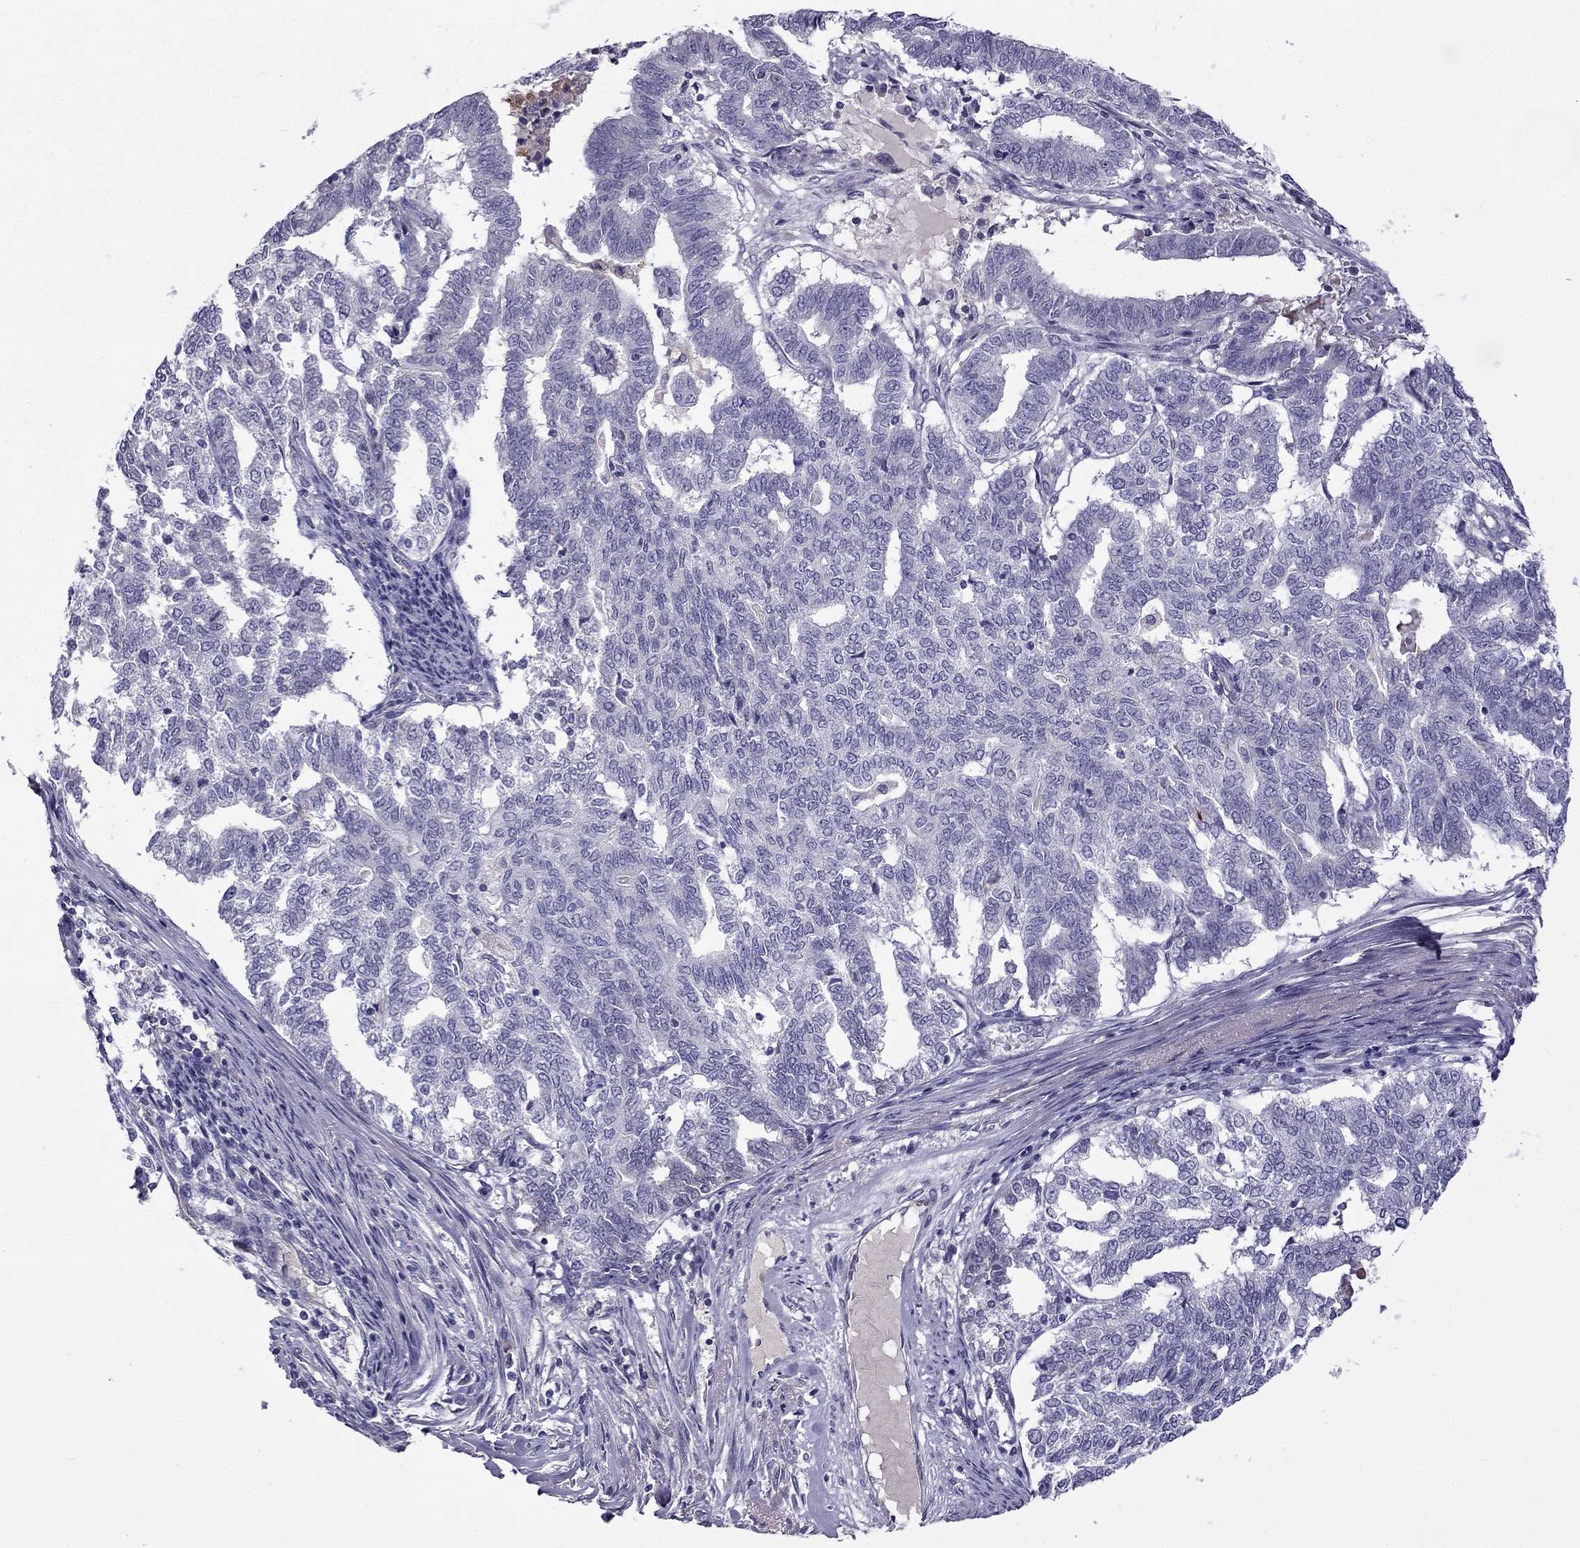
{"staining": {"intensity": "negative", "quantity": "none", "location": "none"}, "tissue": "endometrial cancer", "cell_type": "Tumor cells", "image_type": "cancer", "snomed": [{"axis": "morphology", "description": "Adenocarcinoma, NOS"}, {"axis": "topography", "description": "Endometrium"}], "caption": "Protein analysis of endometrial adenocarcinoma exhibits no significant positivity in tumor cells.", "gene": "STOML3", "patient": {"sex": "female", "age": 79}}